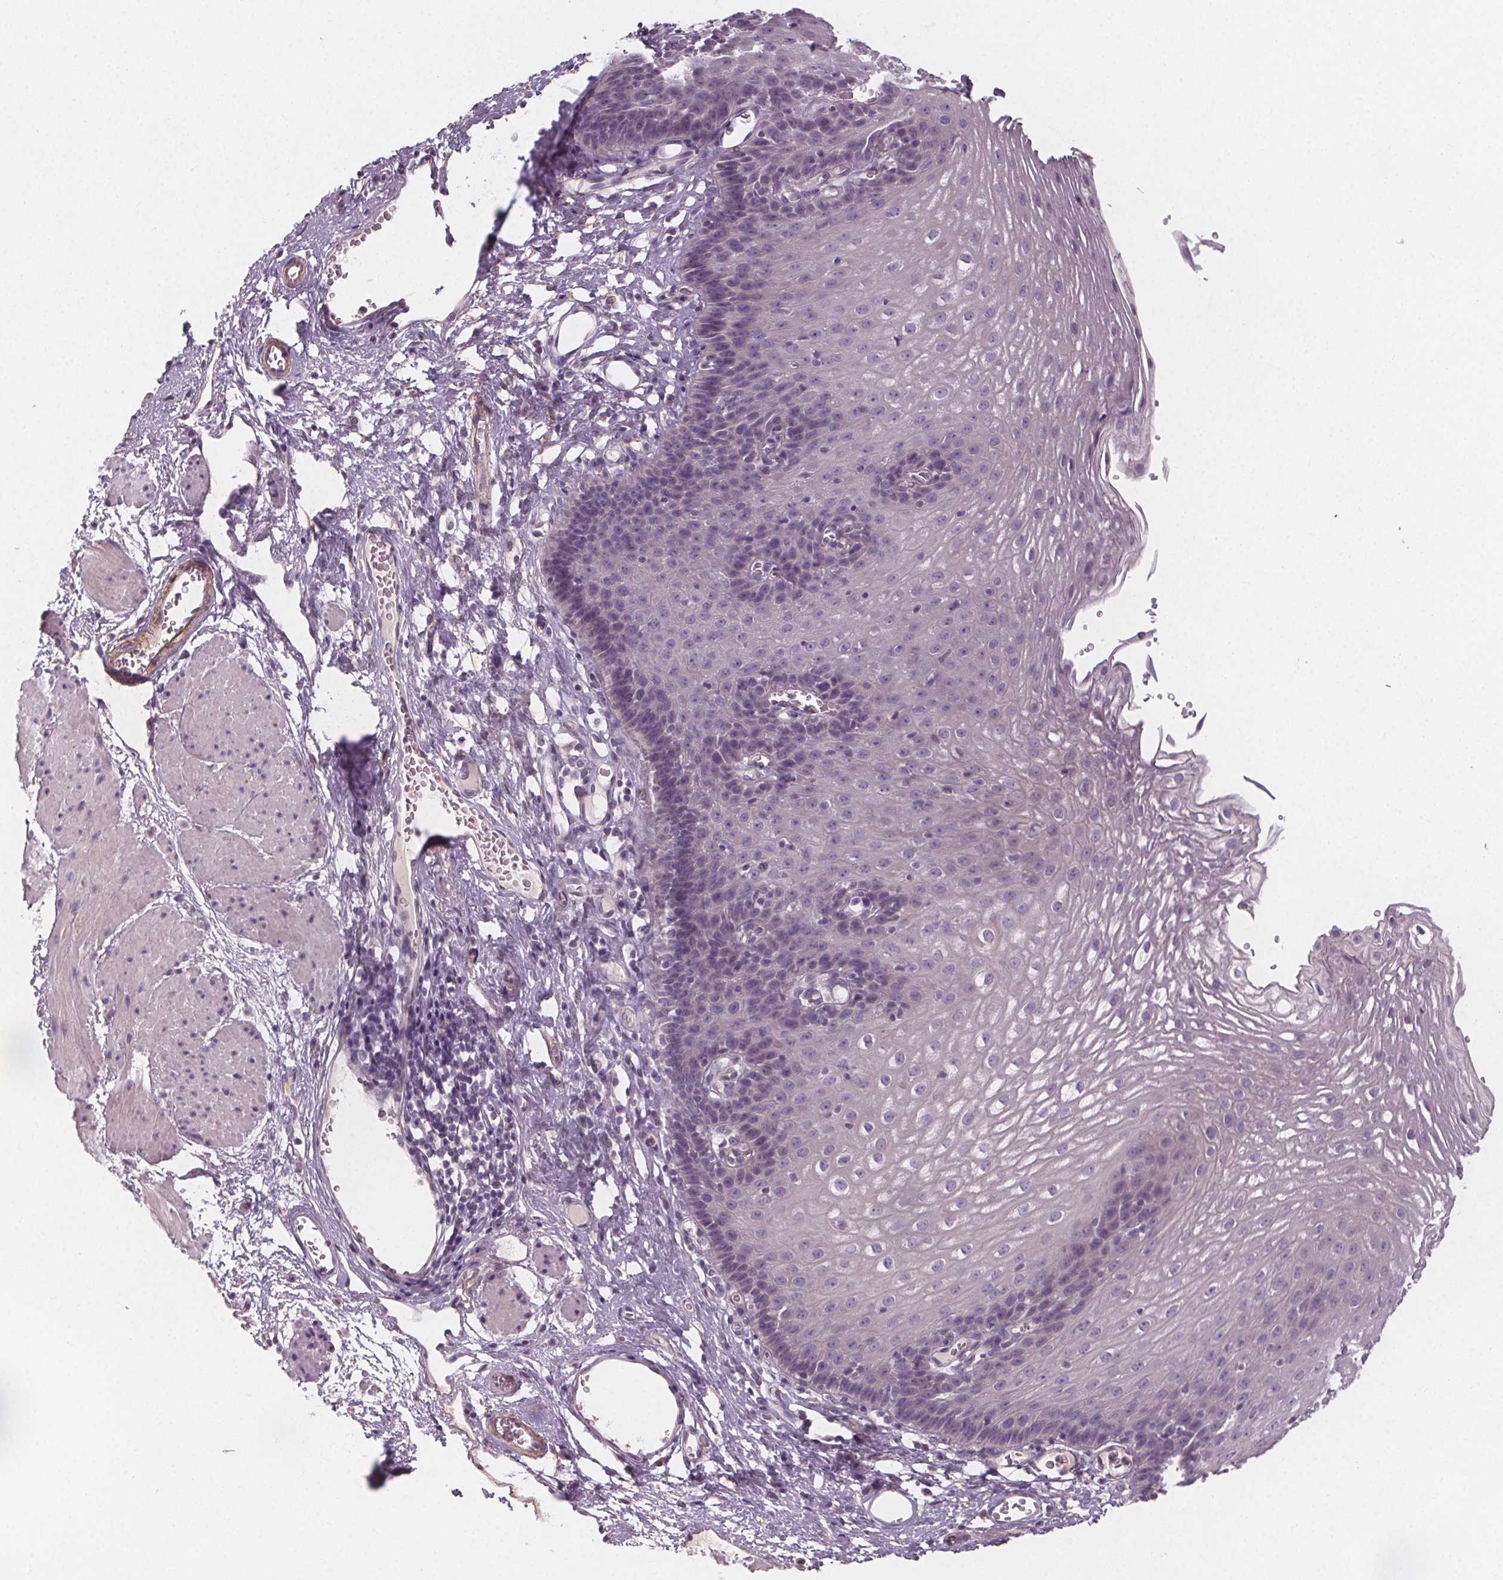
{"staining": {"intensity": "negative", "quantity": "none", "location": "none"}, "tissue": "esophagus", "cell_type": "Squamous epithelial cells", "image_type": "normal", "snomed": [{"axis": "morphology", "description": "Normal tissue, NOS"}, {"axis": "topography", "description": "Esophagus"}], "caption": "Immunohistochemical staining of benign human esophagus displays no significant expression in squamous epithelial cells. (DAB (3,3'-diaminobenzidine) immunohistochemistry with hematoxylin counter stain).", "gene": "VNN1", "patient": {"sex": "male", "age": 72}}